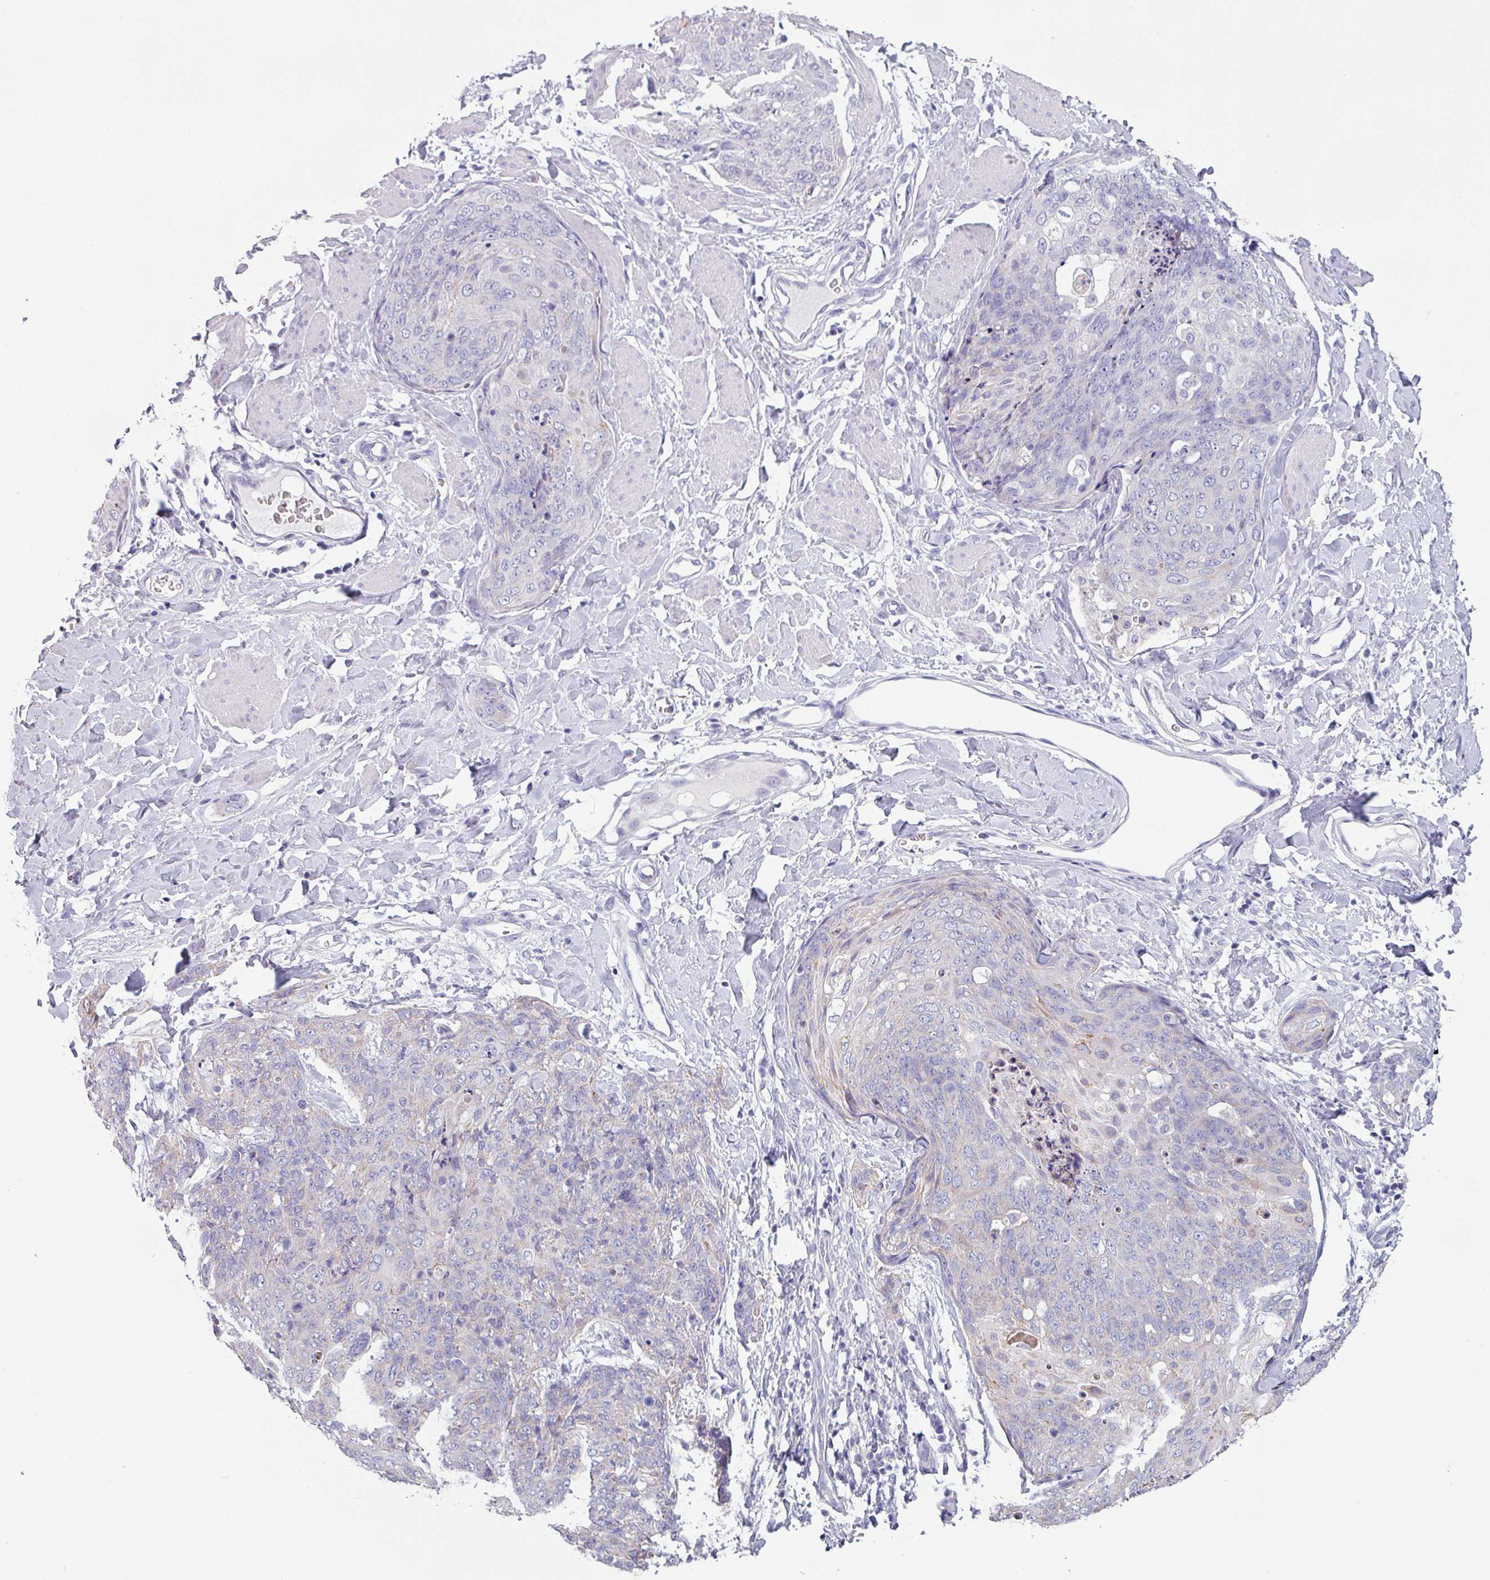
{"staining": {"intensity": "negative", "quantity": "none", "location": "none"}, "tissue": "skin cancer", "cell_type": "Tumor cells", "image_type": "cancer", "snomed": [{"axis": "morphology", "description": "Squamous cell carcinoma, NOS"}, {"axis": "topography", "description": "Skin"}, {"axis": "topography", "description": "Vulva"}], "caption": "Image shows no significant protein expression in tumor cells of skin cancer (squamous cell carcinoma).", "gene": "CAMK1", "patient": {"sex": "female", "age": 85}}